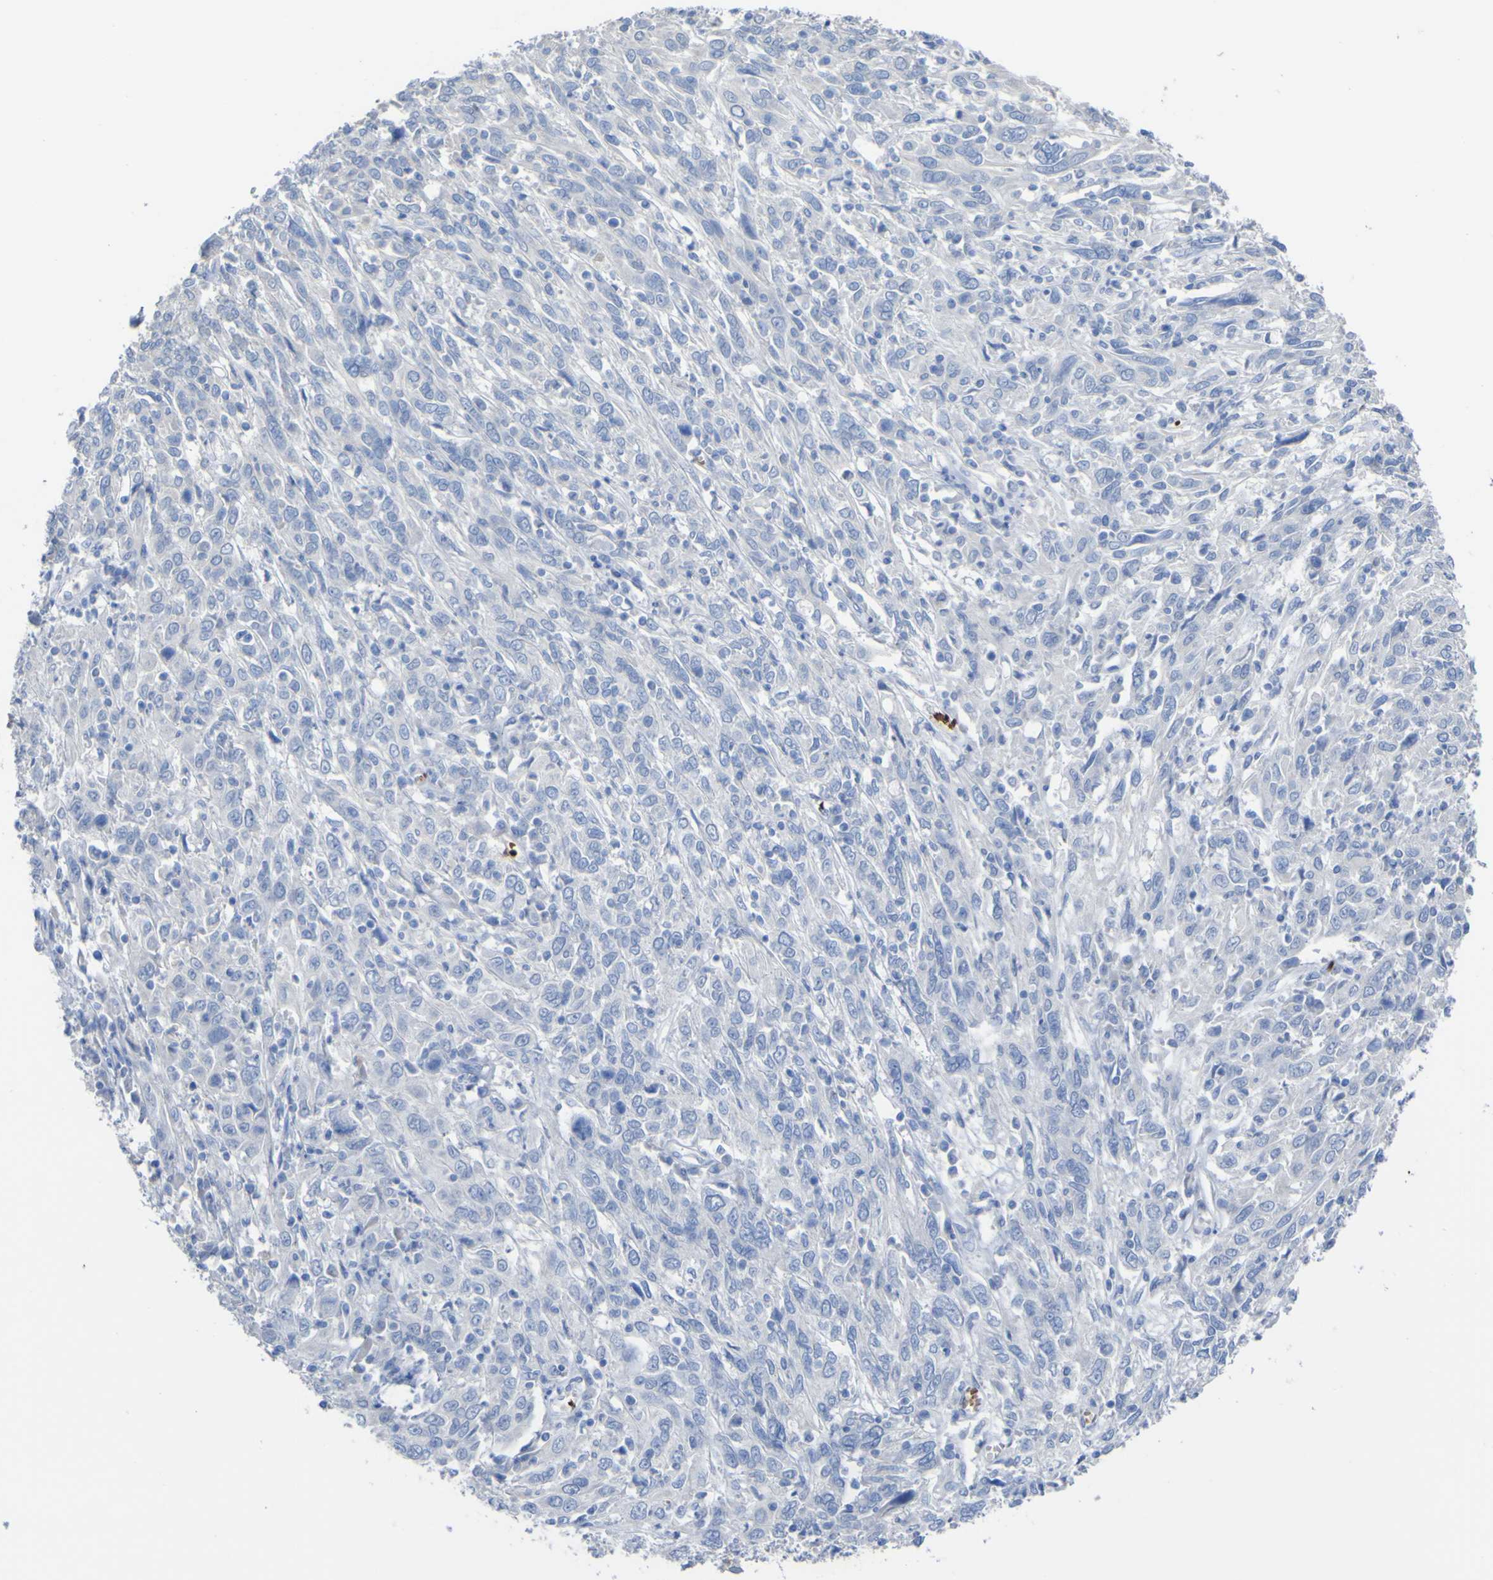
{"staining": {"intensity": "negative", "quantity": "none", "location": "none"}, "tissue": "cervical cancer", "cell_type": "Tumor cells", "image_type": "cancer", "snomed": [{"axis": "morphology", "description": "Squamous cell carcinoma, NOS"}, {"axis": "topography", "description": "Cervix"}], "caption": "This is an immunohistochemistry micrograph of cervical cancer (squamous cell carcinoma). There is no staining in tumor cells.", "gene": "GCM1", "patient": {"sex": "female", "age": 46}}